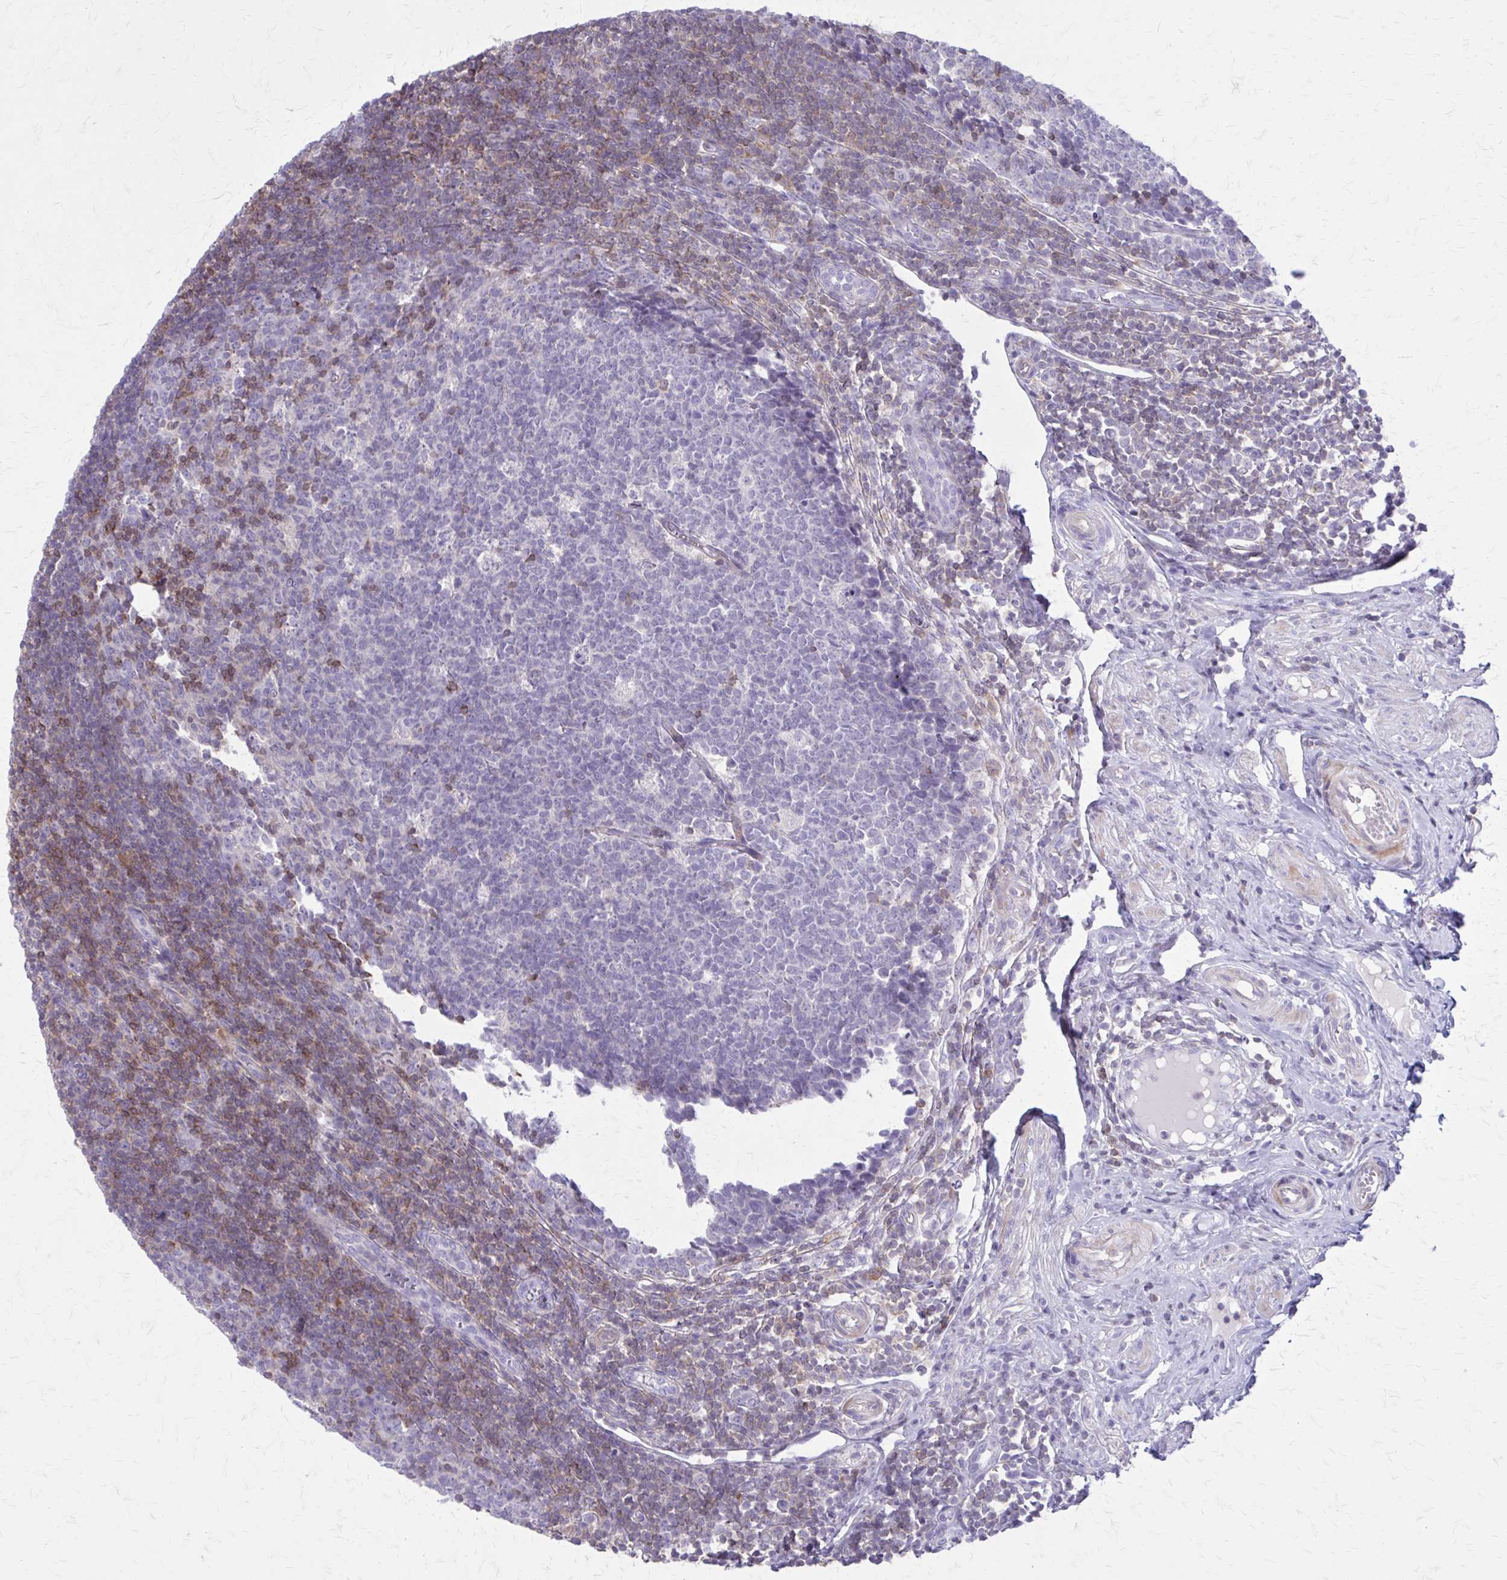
{"staining": {"intensity": "weak", "quantity": "25%-75%", "location": "cytoplasmic/membranous"}, "tissue": "appendix", "cell_type": "Glandular cells", "image_type": "normal", "snomed": [{"axis": "morphology", "description": "Normal tissue, NOS"}, {"axis": "topography", "description": "Appendix"}], "caption": "Glandular cells show low levels of weak cytoplasmic/membranous positivity in about 25%-75% of cells in benign human appendix. (brown staining indicates protein expression, while blue staining denotes nuclei).", "gene": "PITPNM1", "patient": {"sex": "male", "age": 18}}